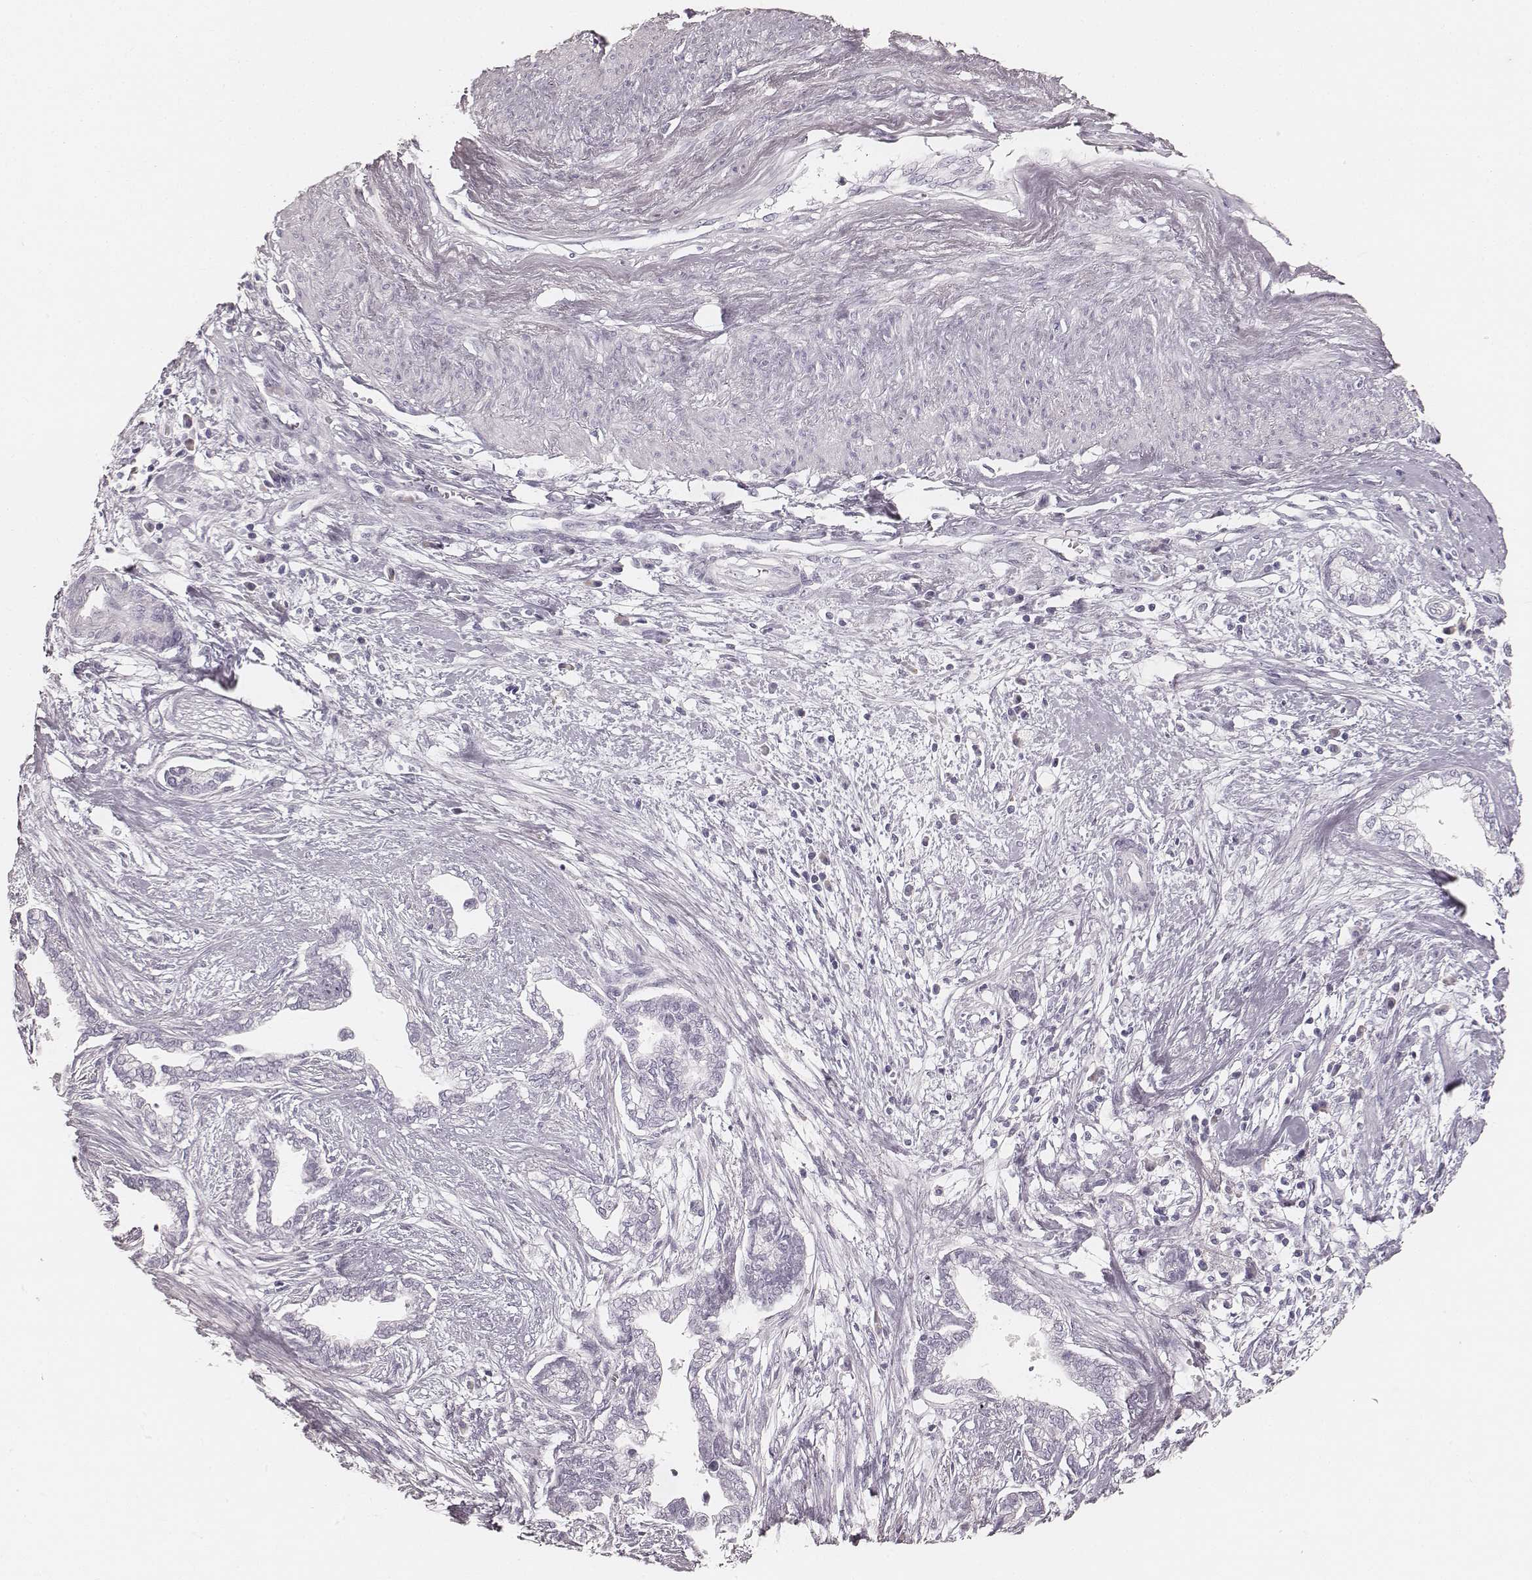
{"staining": {"intensity": "negative", "quantity": "none", "location": "none"}, "tissue": "cervical cancer", "cell_type": "Tumor cells", "image_type": "cancer", "snomed": [{"axis": "morphology", "description": "Adenocarcinoma, NOS"}, {"axis": "topography", "description": "Cervix"}], "caption": "This is a histopathology image of immunohistochemistry staining of cervical adenocarcinoma, which shows no staining in tumor cells.", "gene": "KRT82", "patient": {"sex": "female", "age": 62}}